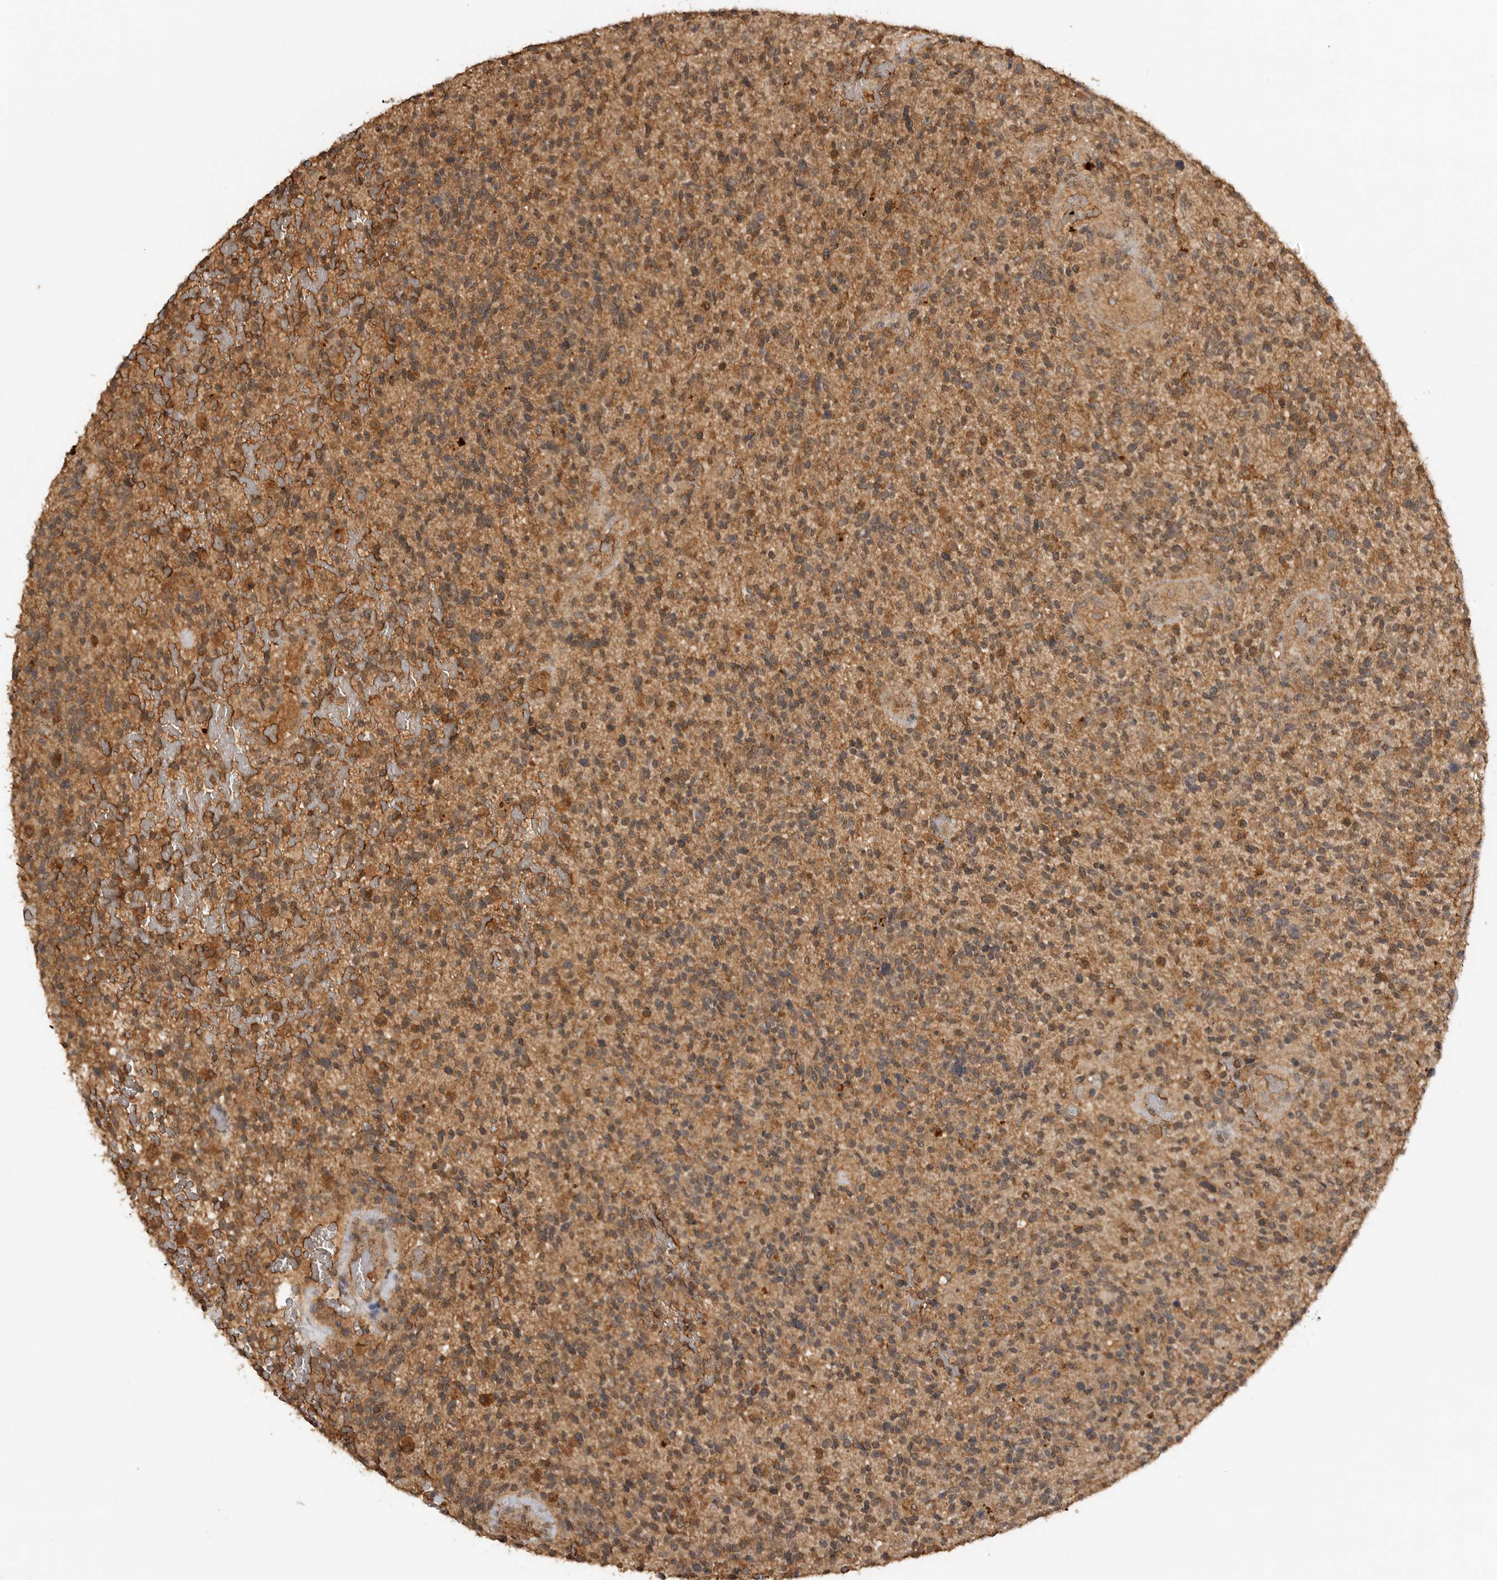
{"staining": {"intensity": "moderate", "quantity": ">75%", "location": "cytoplasmic/membranous"}, "tissue": "glioma", "cell_type": "Tumor cells", "image_type": "cancer", "snomed": [{"axis": "morphology", "description": "Glioma, malignant, High grade"}, {"axis": "topography", "description": "Brain"}], "caption": "Tumor cells show moderate cytoplasmic/membranous positivity in about >75% of cells in glioma.", "gene": "ICOSLG", "patient": {"sex": "male", "age": 72}}